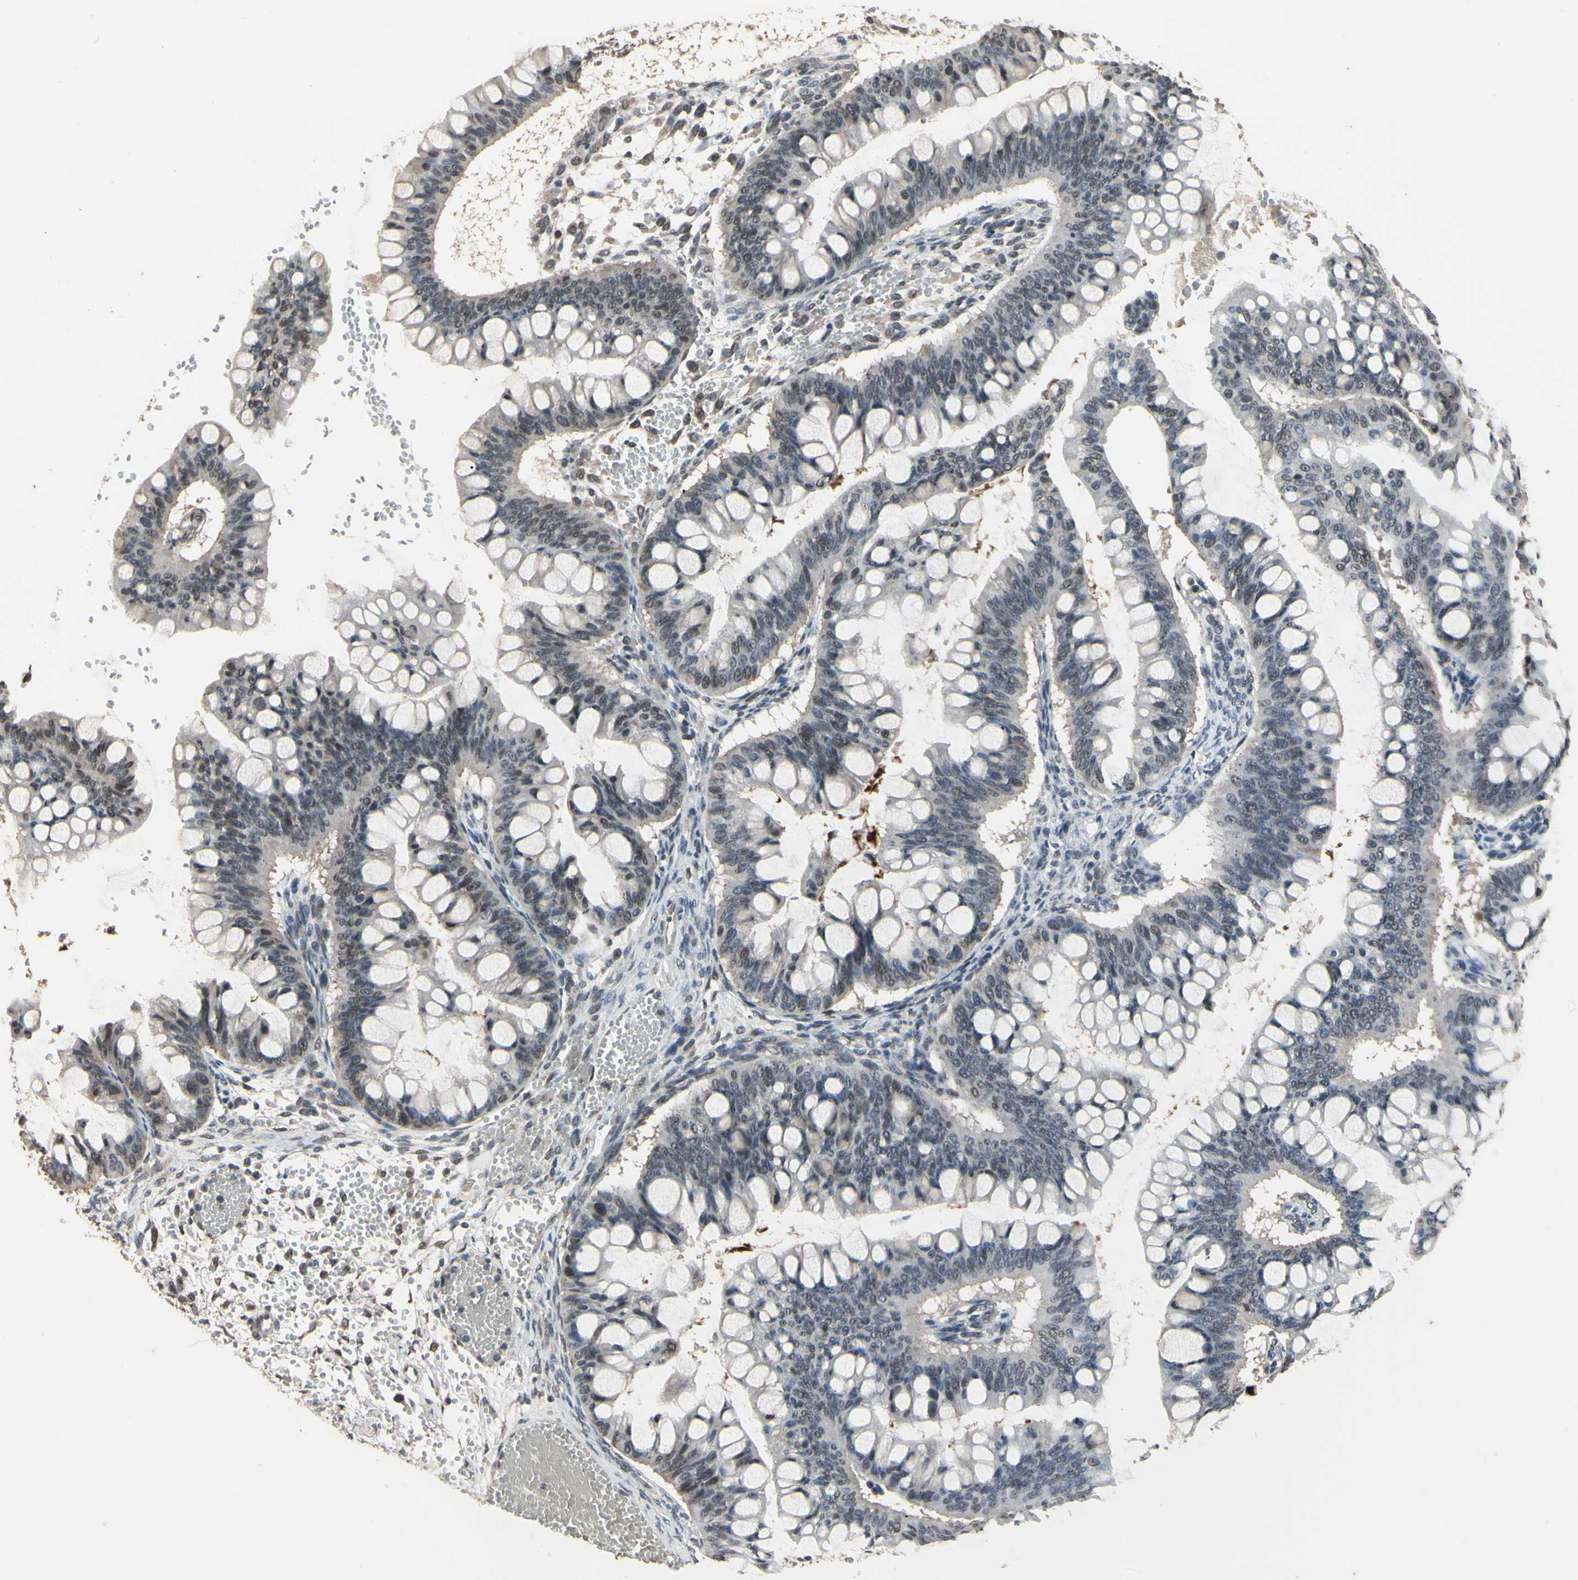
{"staining": {"intensity": "weak", "quantity": "<25%", "location": "nuclear"}, "tissue": "ovarian cancer", "cell_type": "Tumor cells", "image_type": "cancer", "snomed": [{"axis": "morphology", "description": "Cystadenocarcinoma, mucinous, NOS"}, {"axis": "topography", "description": "Ovary"}], "caption": "Ovarian cancer was stained to show a protein in brown. There is no significant positivity in tumor cells.", "gene": "ZNF174", "patient": {"sex": "female", "age": 73}}